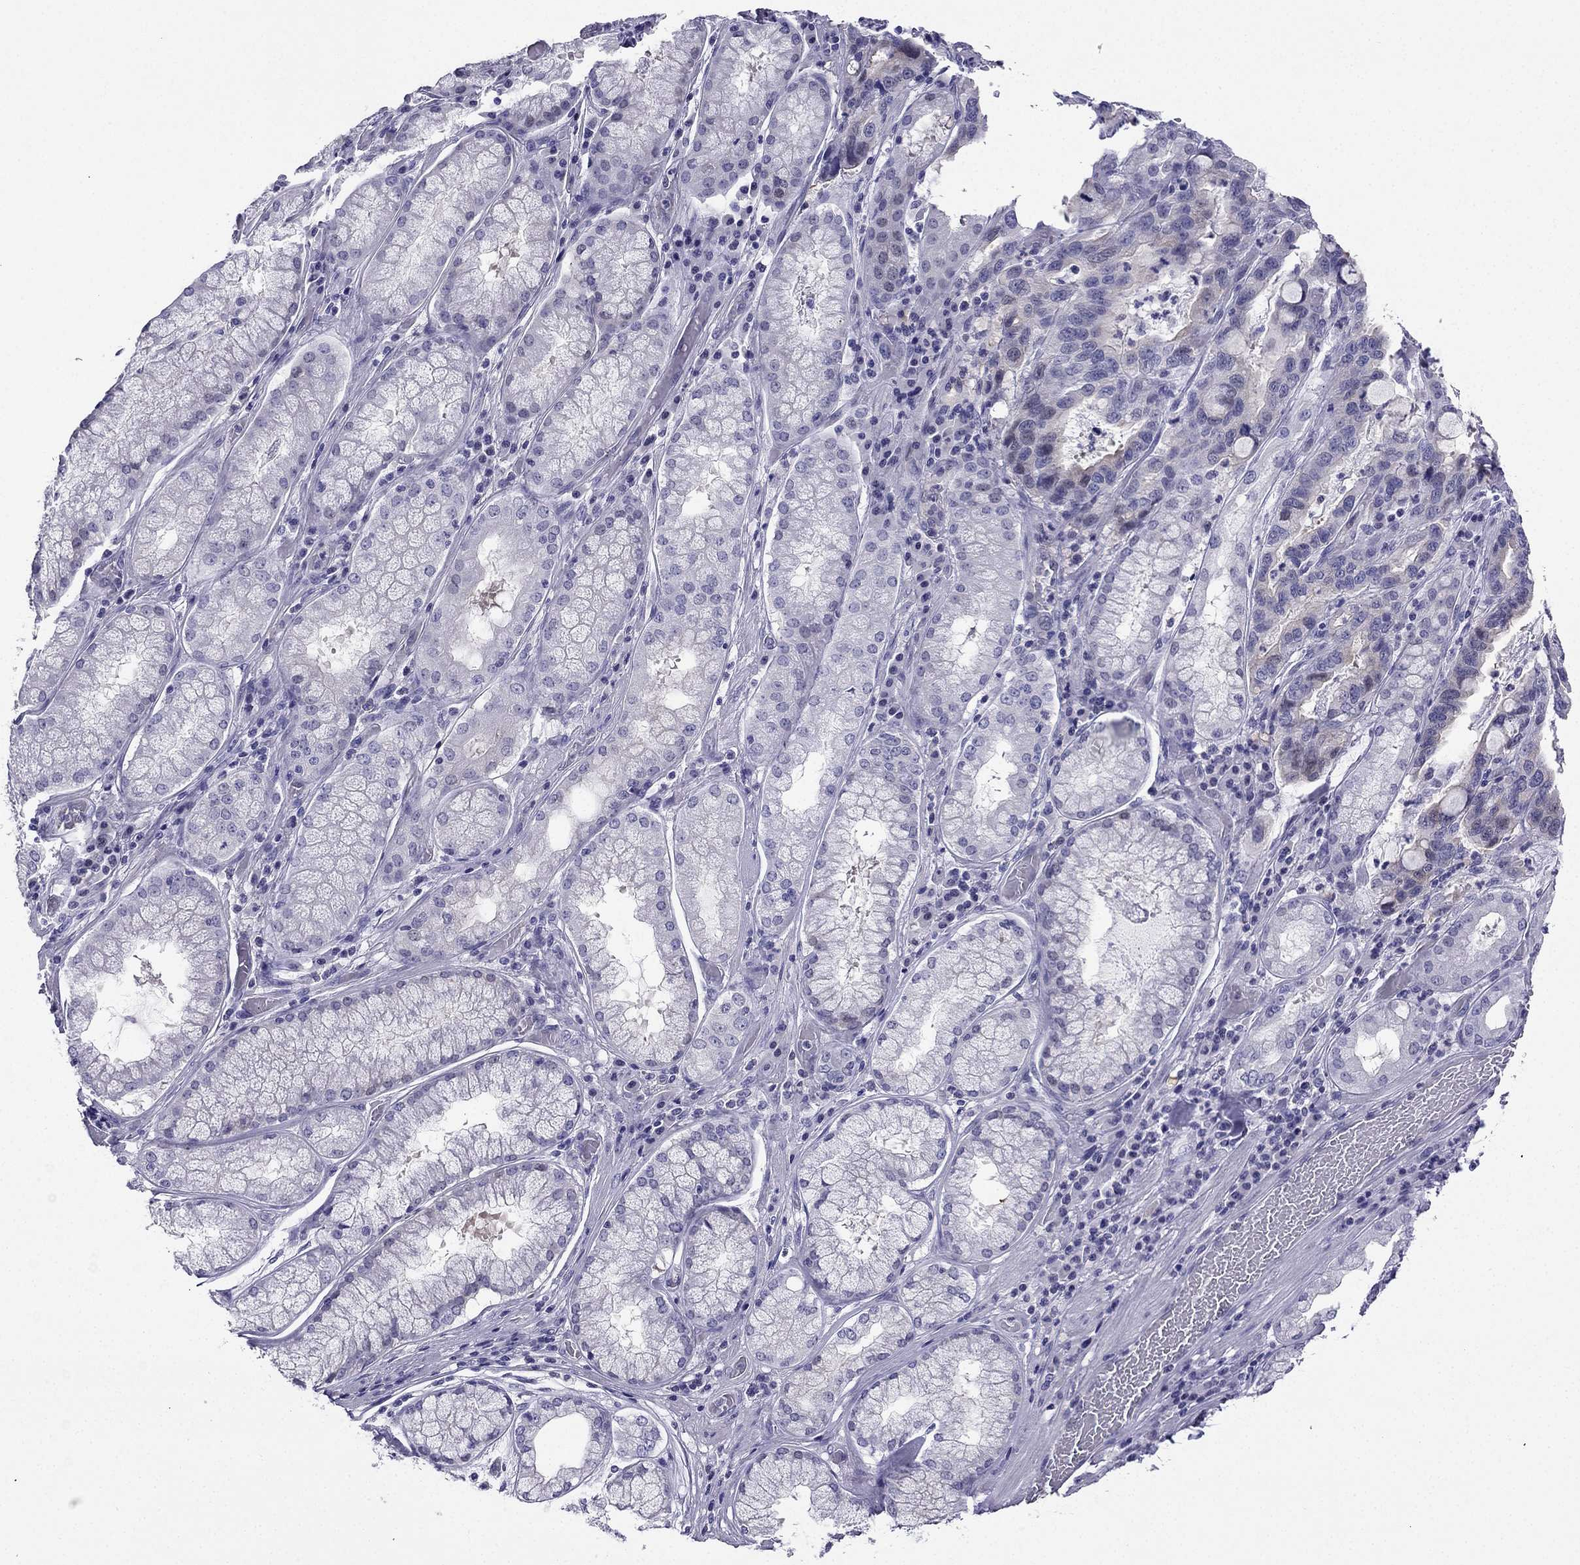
{"staining": {"intensity": "negative", "quantity": "none", "location": "none"}, "tissue": "stomach cancer", "cell_type": "Tumor cells", "image_type": "cancer", "snomed": [{"axis": "morphology", "description": "Adenocarcinoma, NOS"}, {"axis": "topography", "description": "Stomach, lower"}], "caption": "Tumor cells show no significant protein staining in stomach cancer.", "gene": "KCNJ10", "patient": {"sex": "female", "age": 76}}